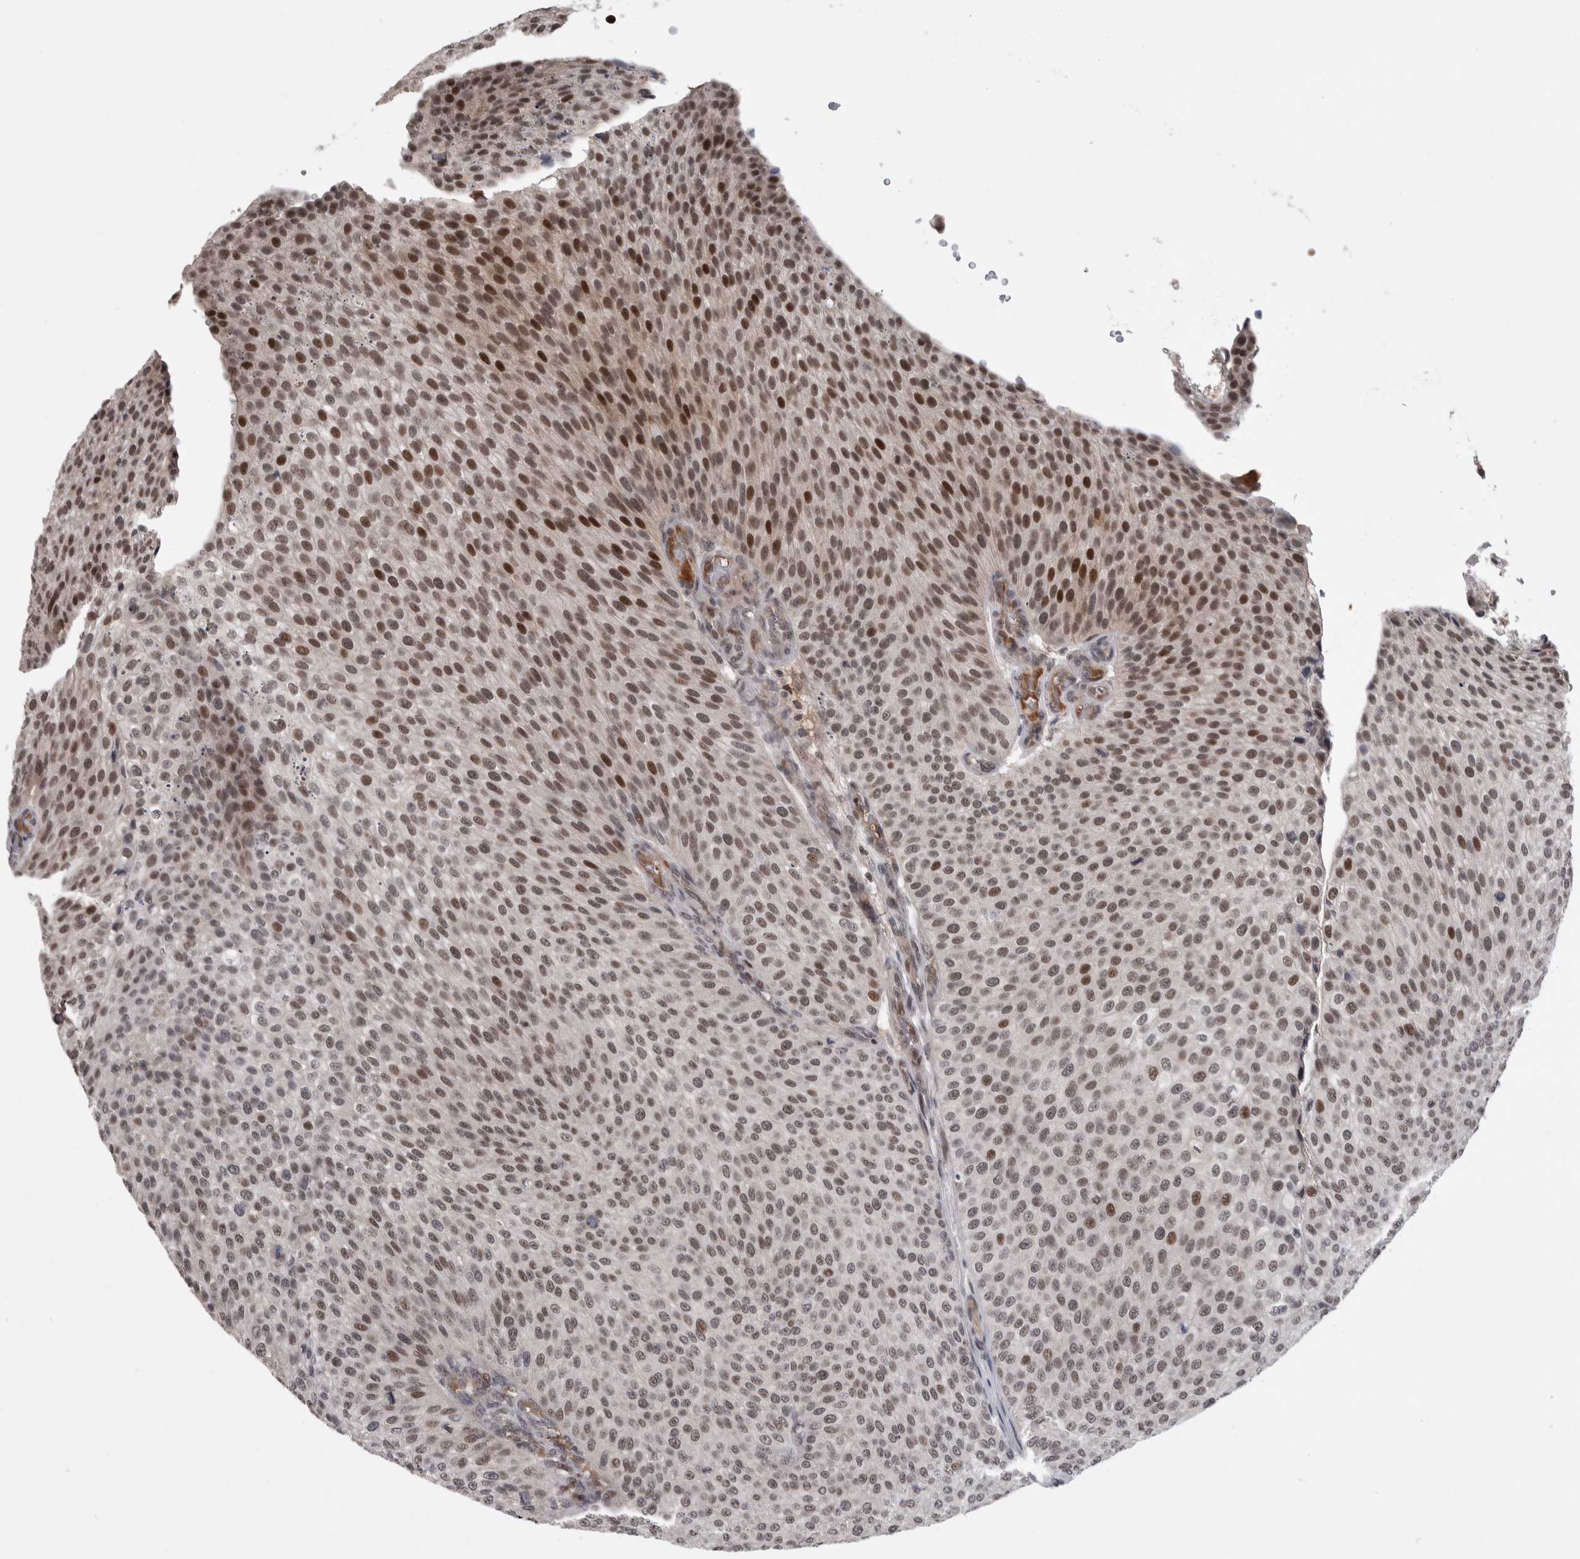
{"staining": {"intensity": "moderate", "quantity": ">75%", "location": "nuclear"}, "tissue": "urothelial cancer", "cell_type": "Tumor cells", "image_type": "cancer", "snomed": [{"axis": "morphology", "description": "Urothelial carcinoma, Low grade"}, {"axis": "topography", "description": "Smooth muscle"}, {"axis": "topography", "description": "Urinary bladder"}], "caption": "Urothelial cancer tissue demonstrates moderate nuclear positivity in approximately >75% of tumor cells, visualized by immunohistochemistry.", "gene": "ZNF592", "patient": {"sex": "male", "age": 60}}